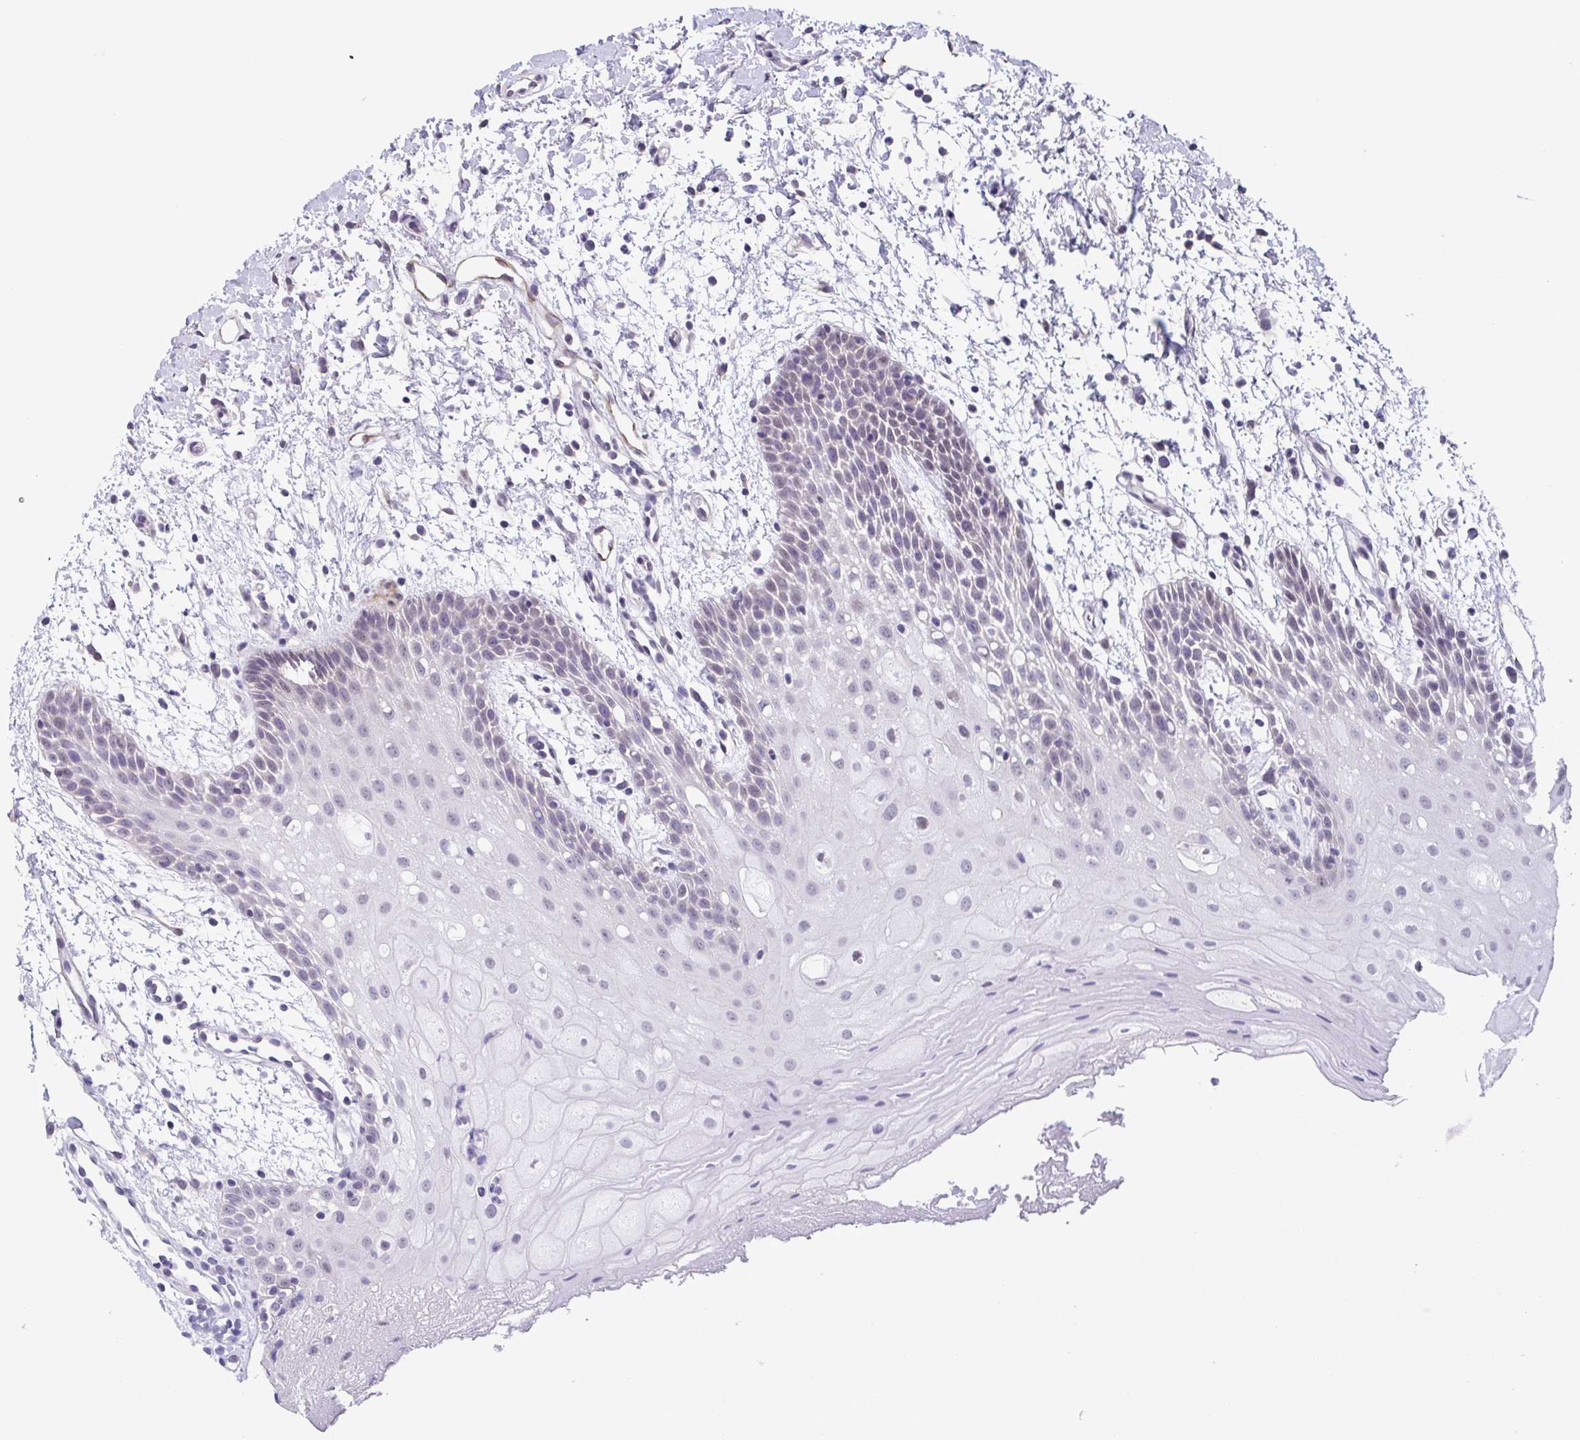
{"staining": {"intensity": "negative", "quantity": "none", "location": "none"}, "tissue": "oral mucosa", "cell_type": "Squamous epithelial cells", "image_type": "normal", "snomed": [{"axis": "morphology", "description": "Normal tissue, NOS"}, {"axis": "morphology", "description": "Squamous cell carcinoma, NOS"}, {"axis": "topography", "description": "Oral tissue"}, {"axis": "topography", "description": "Tounge, NOS"}, {"axis": "topography", "description": "Head-Neck"}], "caption": "Micrograph shows no significant protein expression in squamous epithelial cells of normal oral mucosa.", "gene": "TMEM92", "patient": {"sex": "male", "age": 62}}